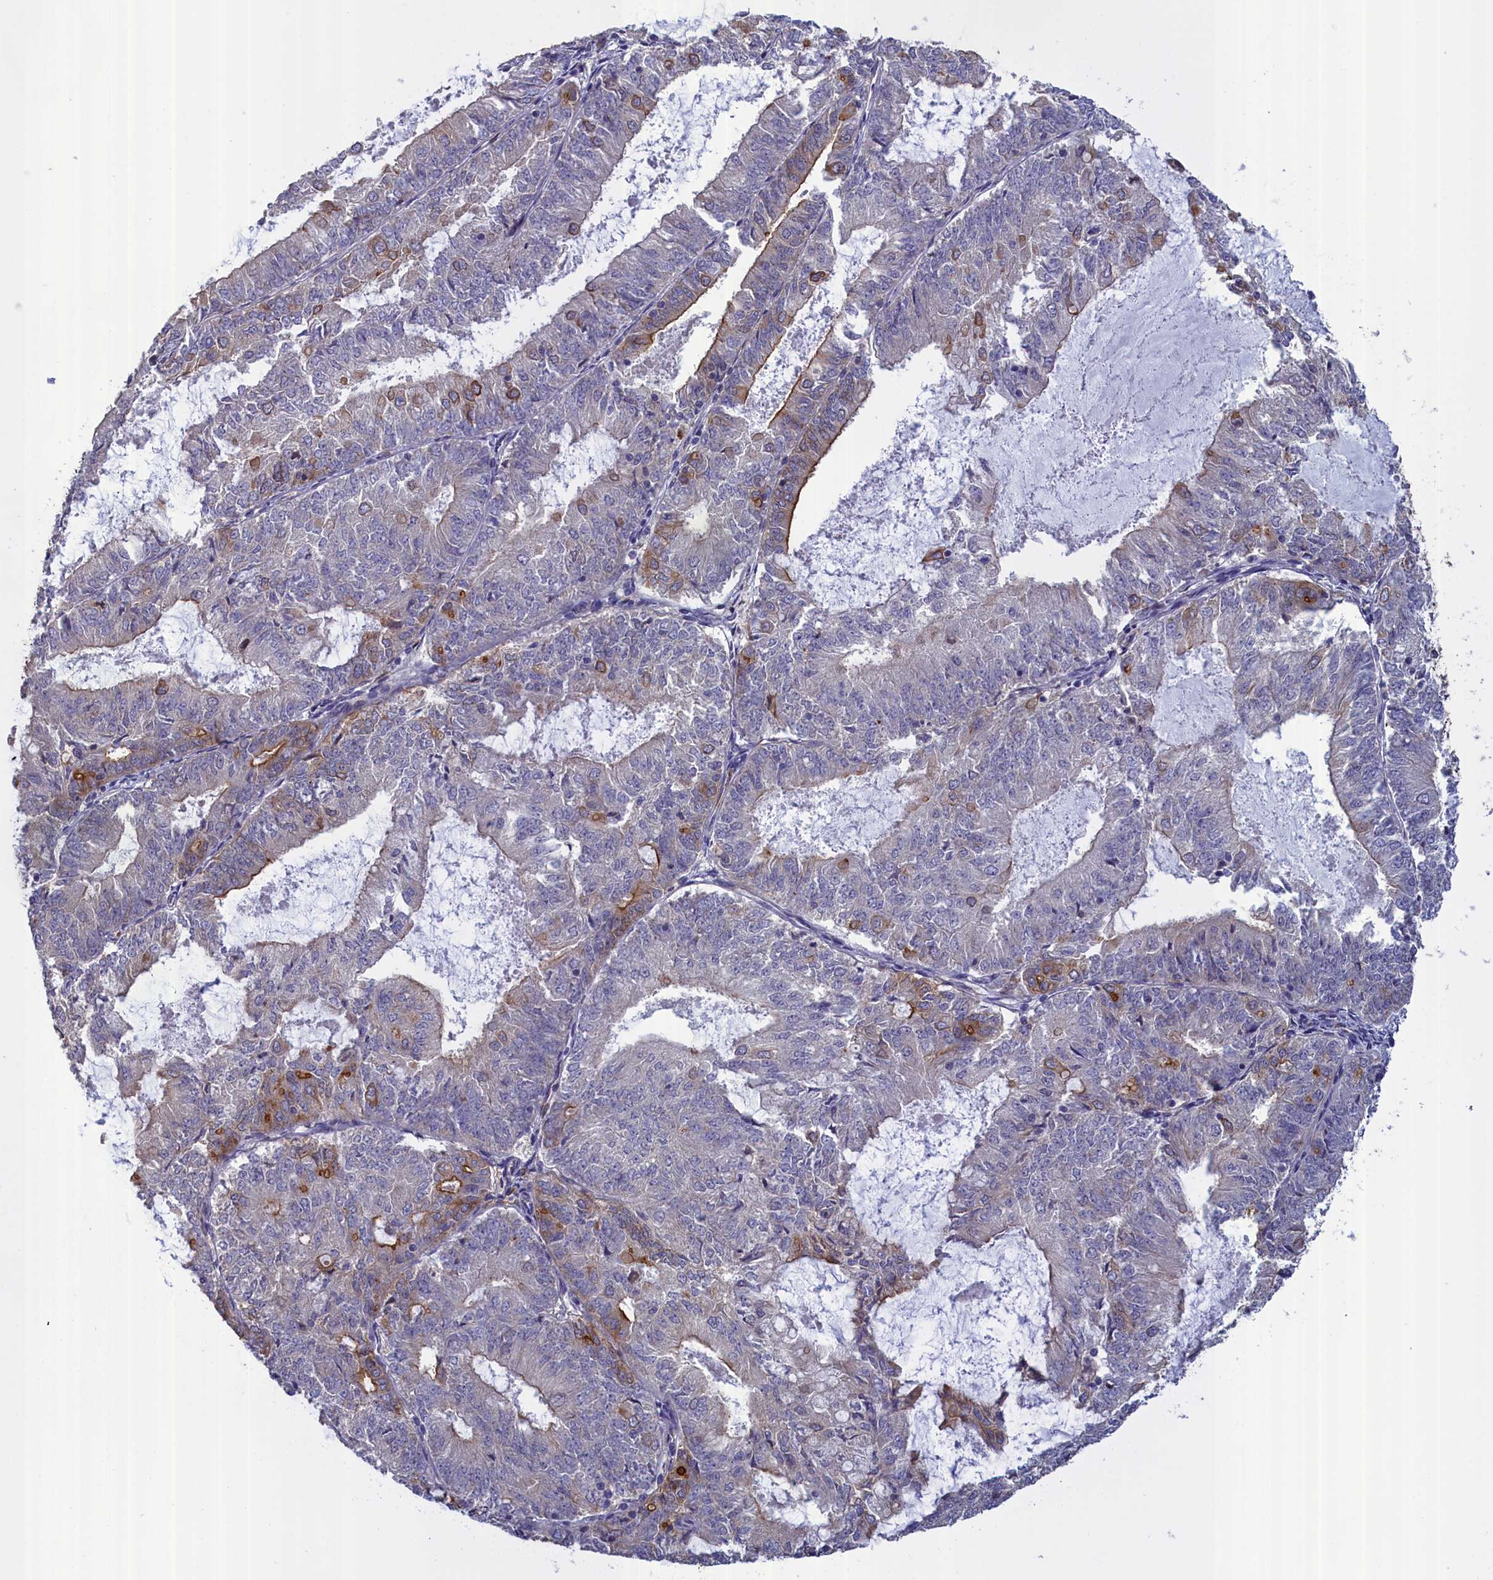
{"staining": {"intensity": "moderate", "quantity": "<25%", "location": "cytoplasmic/membranous"}, "tissue": "endometrial cancer", "cell_type": "Tumor cells", "image_type": "cancer", "snomed": [{"axis": "morphology", "description": "Adenocarcinoma, NOS"}, {"axis": "topography", "description": "Endometrium"}], "caption": "Moderate cytoplasmic/membranous protein positivity is seen in about <25% of tumor cells in adenocarcinoma (endometrial). The staining was performed using DAB, with brown indicating positive protein expression. Nuclei are stained blue with hematoxylin.", "gene": "COL19A1", "patient": {"sex": "female", "age": 57}}